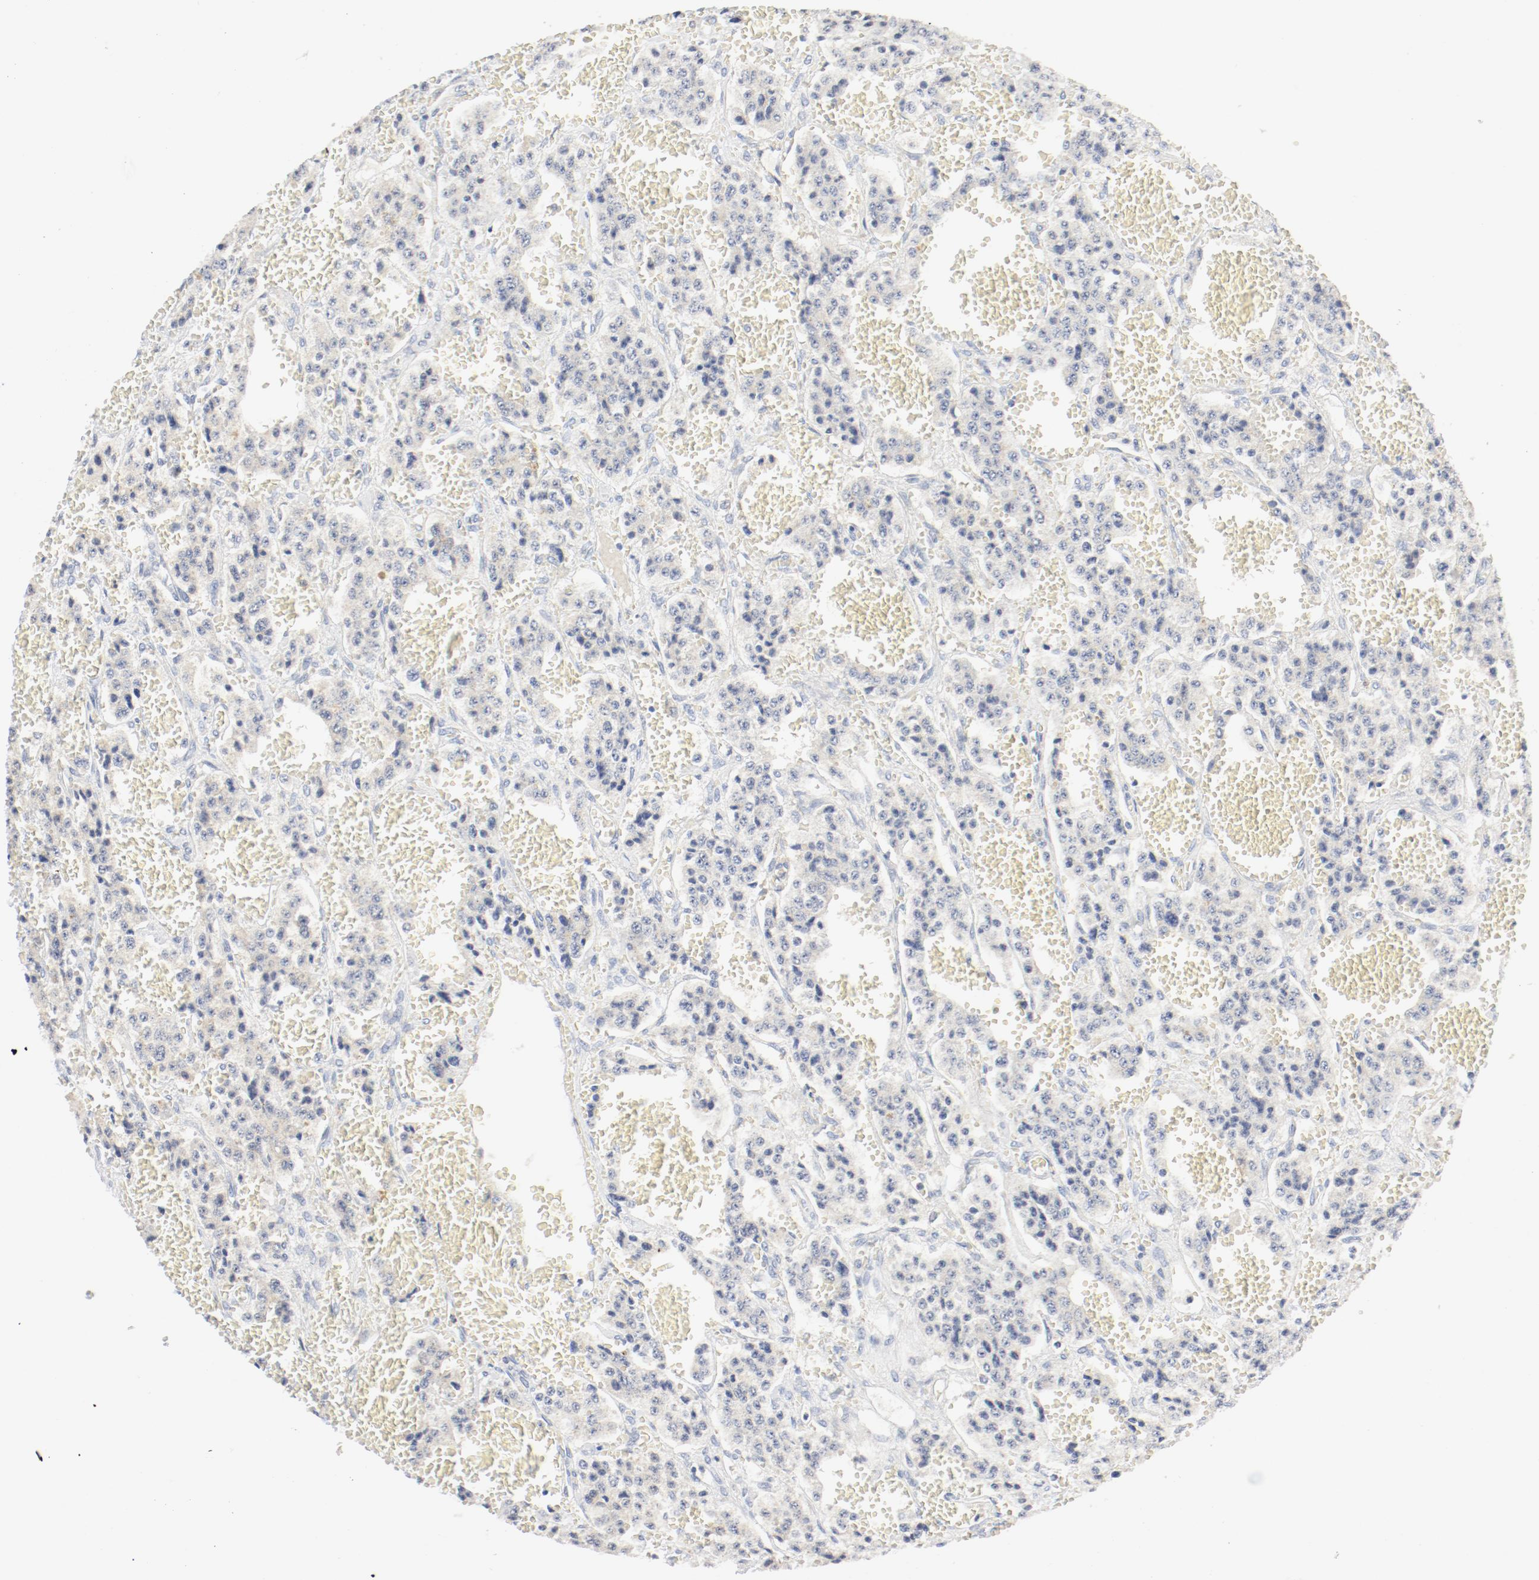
{"staining": {"intensity": "weak", "quantity": "25%-75%", "location": "cytoplasmic/membranous"}, "tissue": "carcinoid", "cell_type": "Tumor cells", "image_type": "cancer", "snomed": [{"axis": "morphology", "description": "Carcinoid, malignant, NOS"}, {"axis": "topography", "description": "Small intestine"}], "caption": "The histopathology image shows immunohistochemical staining of carcinoid. There is weak cytoplasmic/membranous staining is present in approximately 25%-75% of tumor cells.", "gene": "PGM1", "patient": {"sex": "male", "age": 52}}